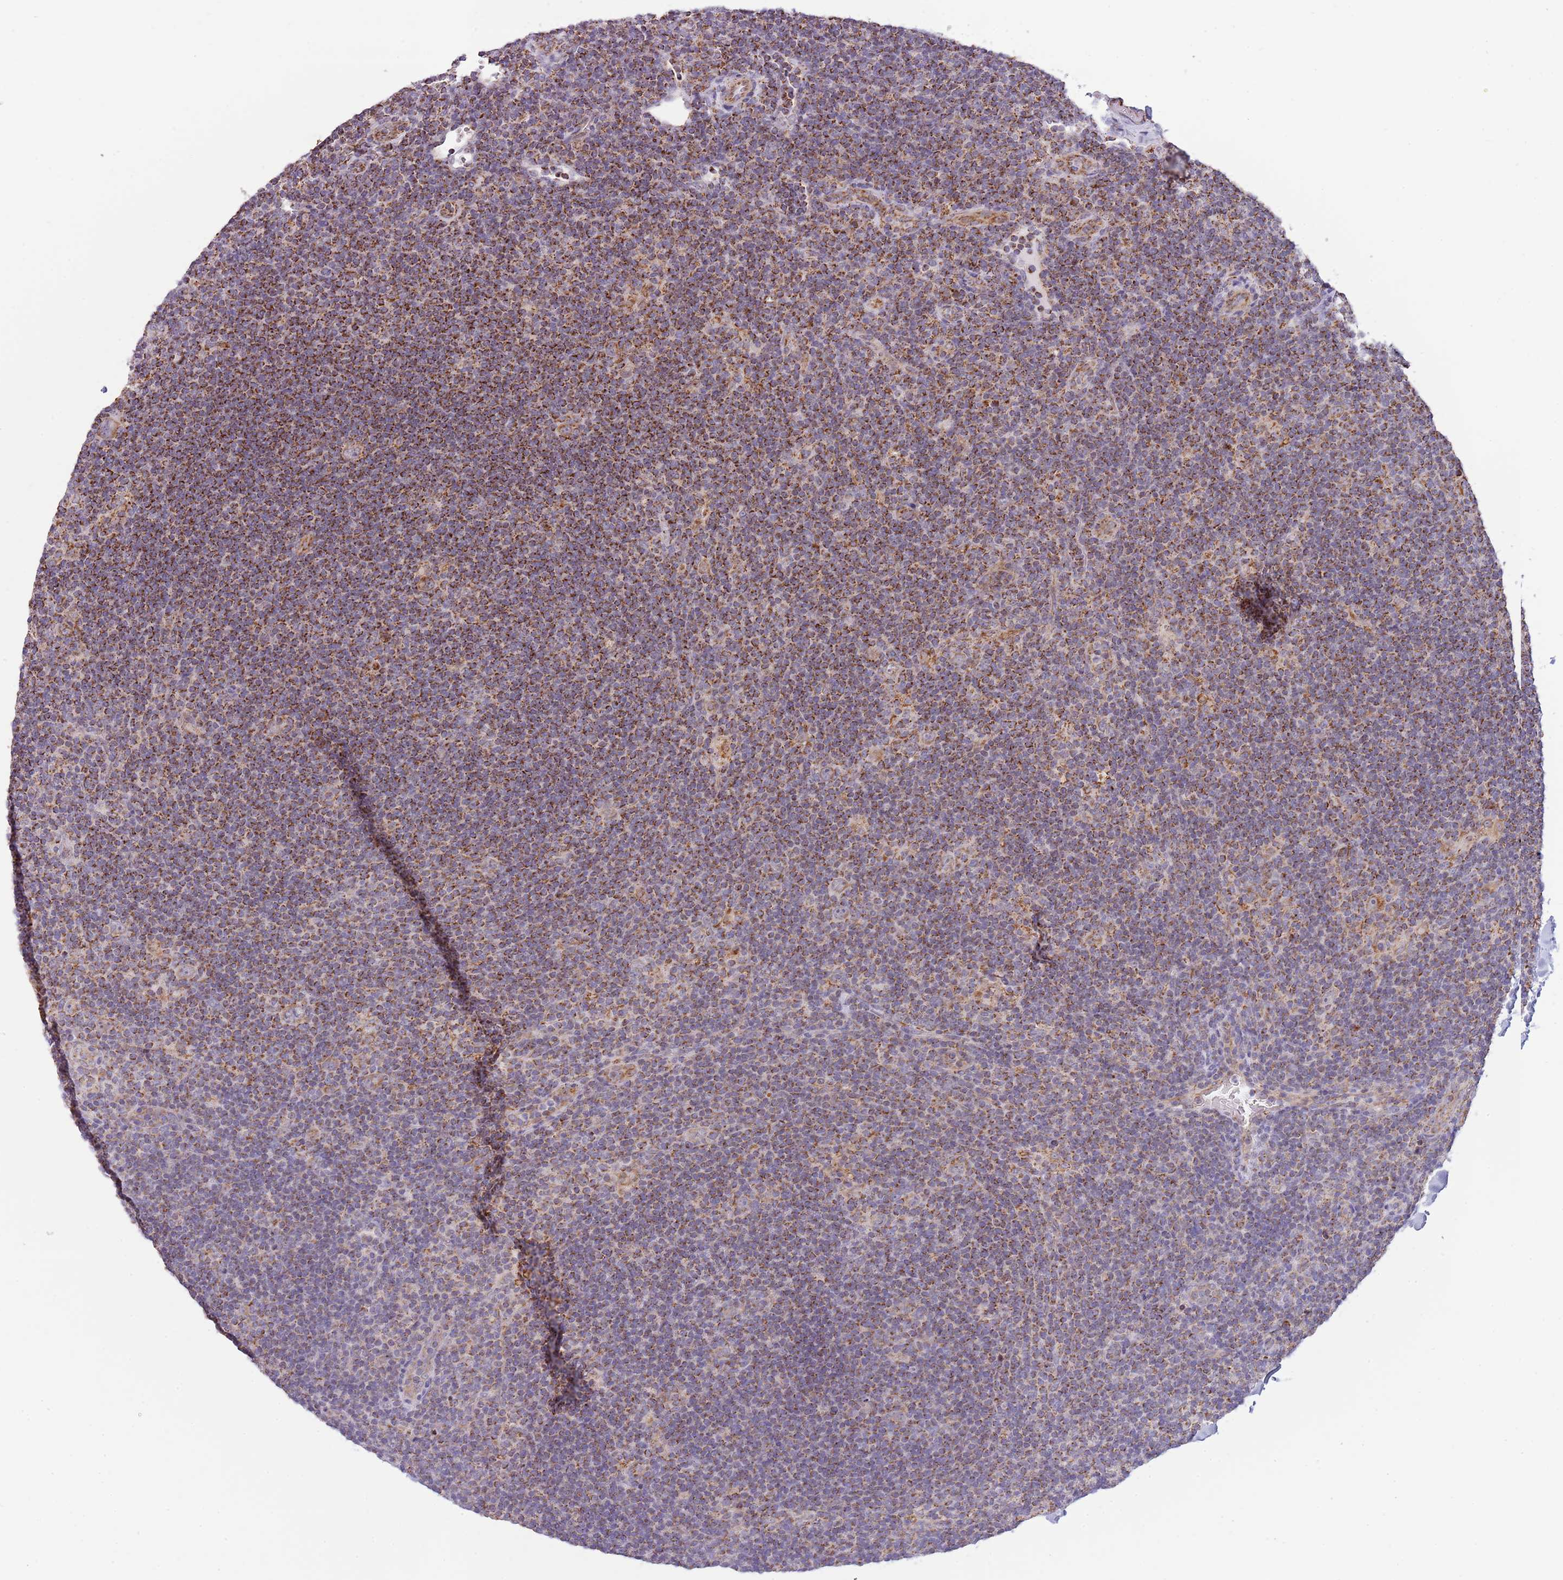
{"staining": {"intensity": "moderate", "quantity": "<25%", "location": "cytoplasmic/membranous"}, "tissue": "lymphoma", "cell_type": "Tumor cells", "image_type": "cancer", "snomed": [{"axis": "morphology", "description": "Hodgkin's disease, NOS"}, {"axis": "topography", "description": "Lymph node"}], "caption": "The histopathology image displays immunohistochemical staining of lymphoma. There is moderate cytoplasmic/membranous staining is seen in approximately <25% of tumor cells. The protein is shown in brown color, while the nuclei are stained blue.", "gene": "LHX6", "patient": {"sex": "female", "age": 57}}